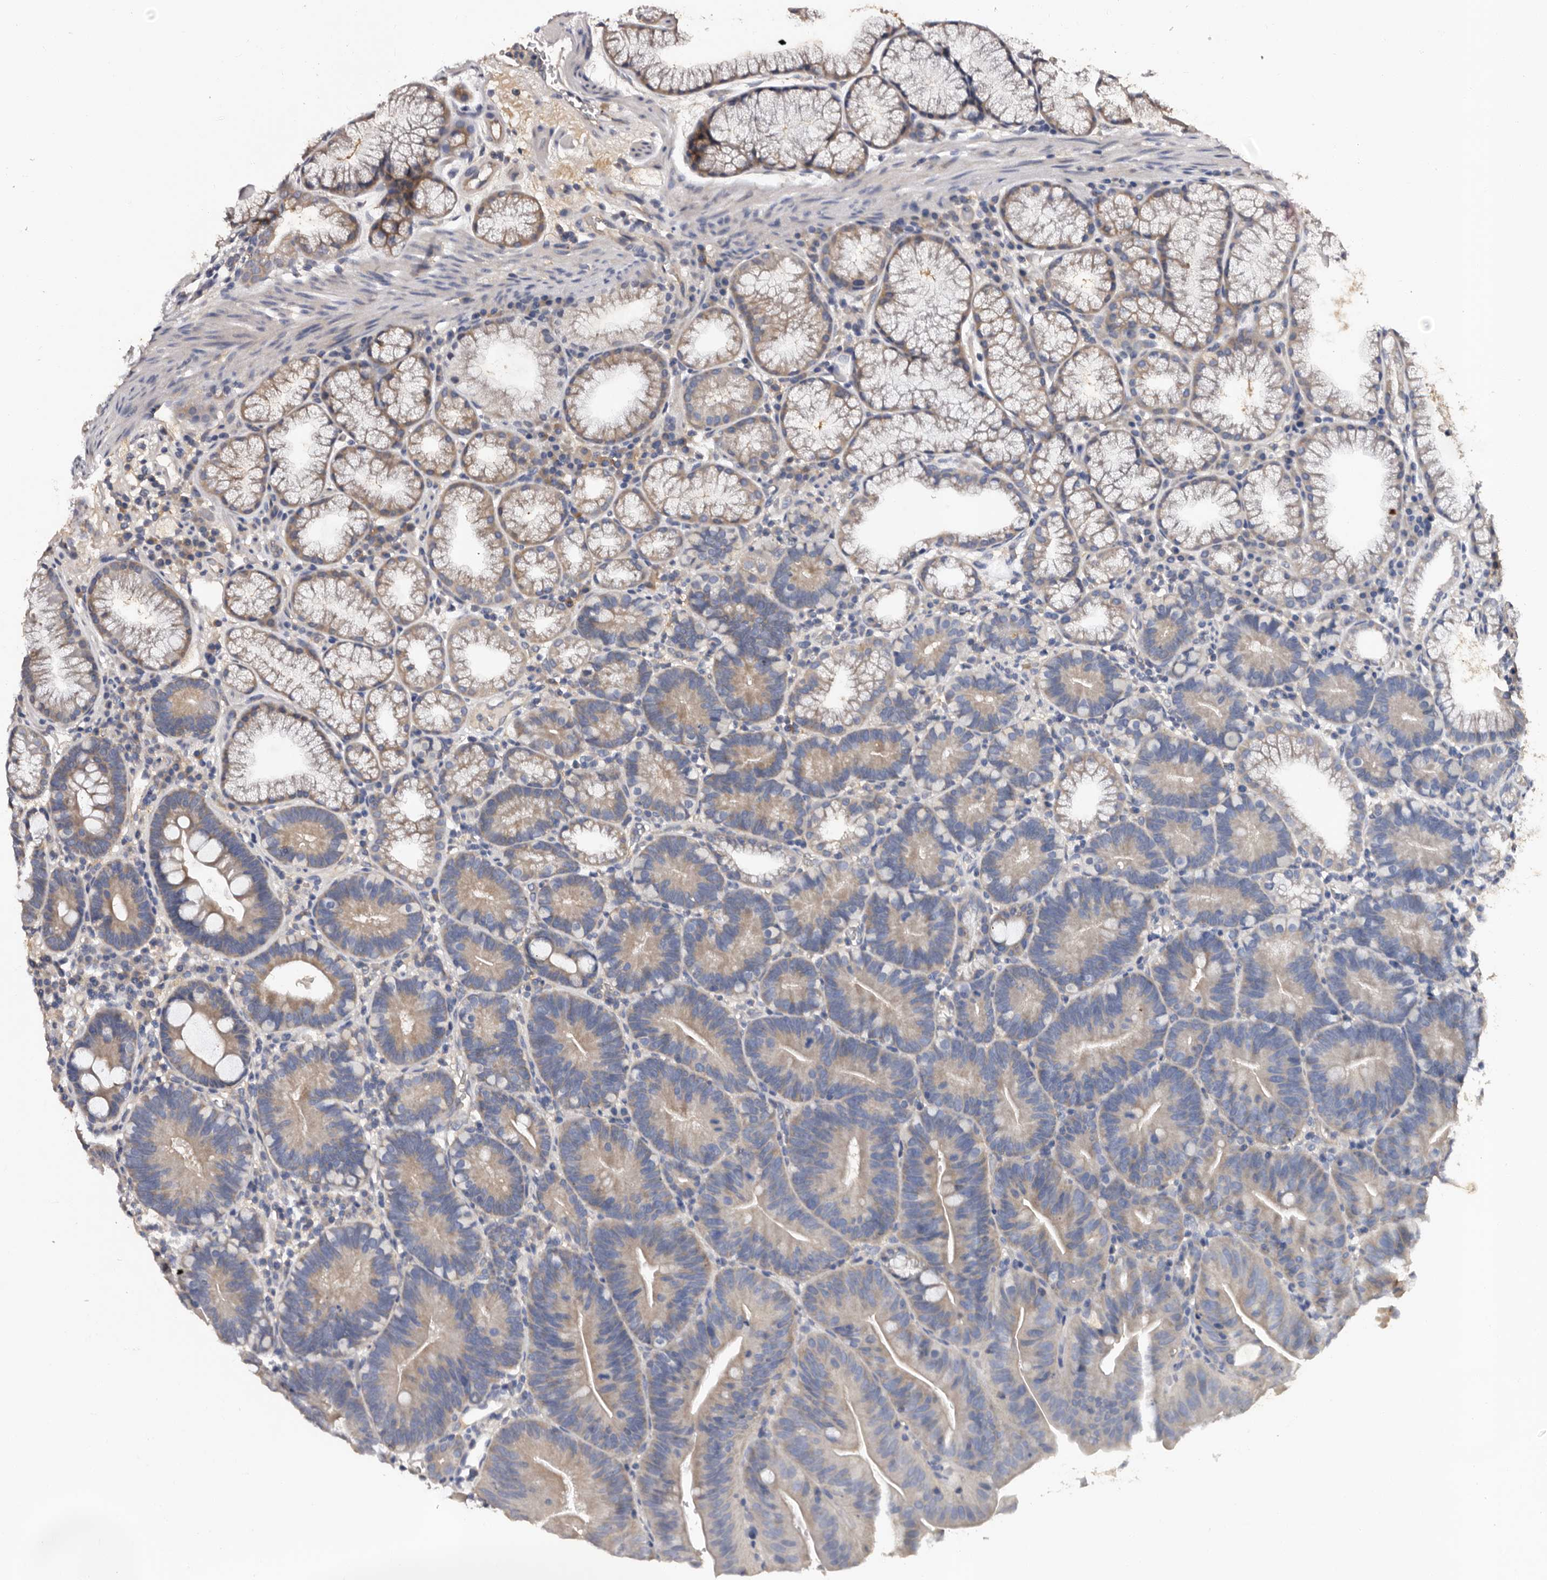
{"staining": {"intensity": "weak", "quantity": "25%-75%", "location": "cytoplasmic/membranous"}, "tissue": "duodenum", "cell_type": "Glandular cells", "image_type": "normal", "snomed": [{"axis": "morphology", "description": "Normal tissue, NOS"}, {"axis": "topography", "description": "Duodenum"}], "caption": "A brown stain shows weak cytoplasmic/membranous staining of a protein in glandular cells of benign duodenum. Ihc stains the protein in brown and the nuclei are stained blue.", "gene": "ADCK5", "patient": {"sex": "male", "age": 54}}